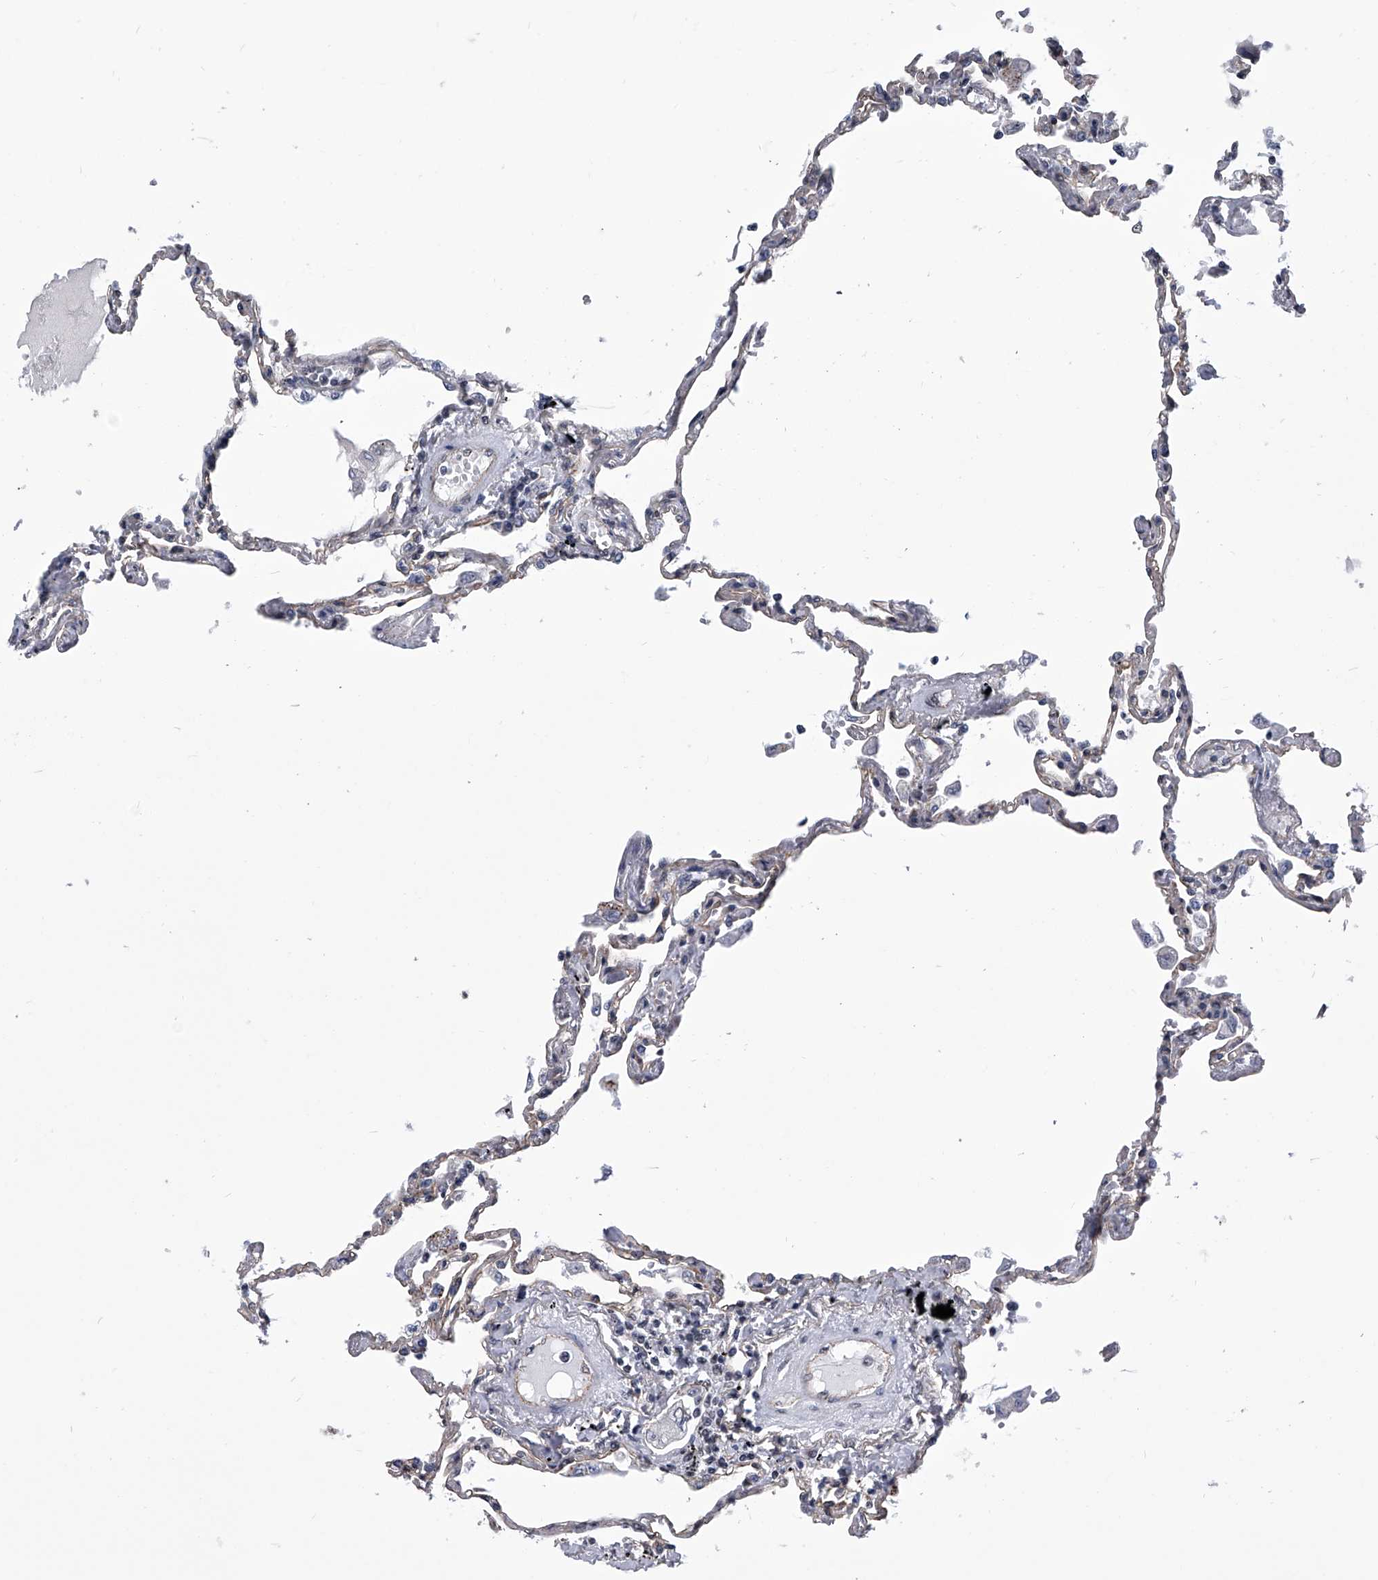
{"staining": {"intensity": "weak", "quantity": "<25%", "location": "cytoplasmic/membranous"}, "tissue": "lung", "cell_type": "Alveolar cells", "image_type": "normal", "snomed": [{"axis": "morphology", "description": "Normal tissue, NOS"}, {"axis": "topography", "description": "Lung"}], "caption": "The immunohistochemistry histopathology image has no significant staining in alveolar cells of lung. (Stains: DAB immunohistochemistry with hematoxylin counter stain, Microscopy: brightfield microscopy at high magnification).", "gene": "ZNF76", "patient": {"sex": "female", "age": 67}}